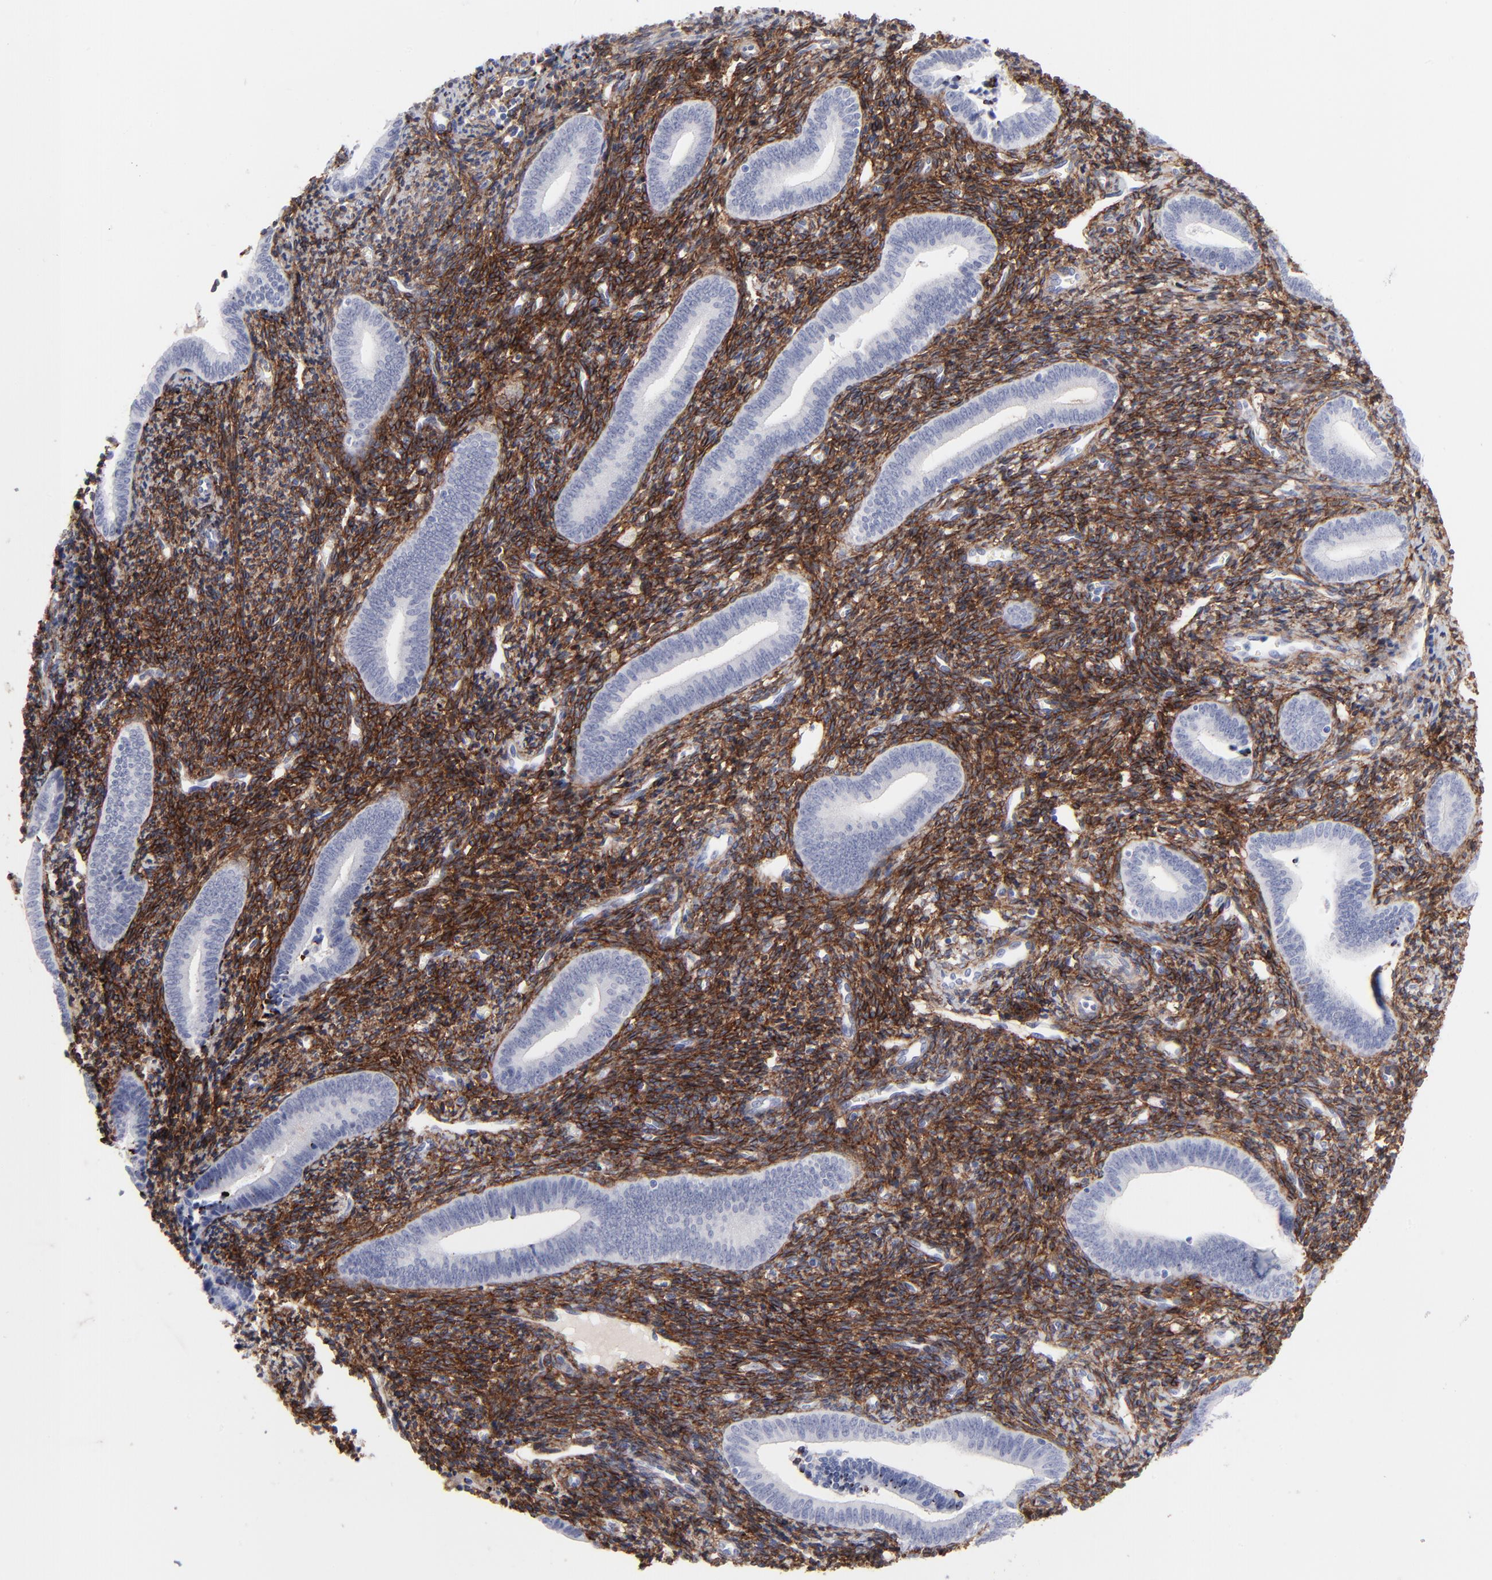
{"staining": {"intensity": "strong", "quantity": ">75%", "location": "cytoplasmic/membranous,nuclear"}, "tissue": "endometrium", "cell_type": "Cells in endometrial stroma", "image_type": "normal", "snomed": [{"axis": "morphology", "description": "Normal tissue, NOS"}, {"axis": "topography", "description": "Uterus"}, {"axis": "topography", "description": "Endometrium"}], "caption": "Immunohistochemical staining of benign endometrium reveals high levels of strong cytoplasmic/membranous,nuclear staining in about >75% of cells in endometrial stroma.", "gene": "PDGFRB", "patient": {"sex": "female", "age": 33}}